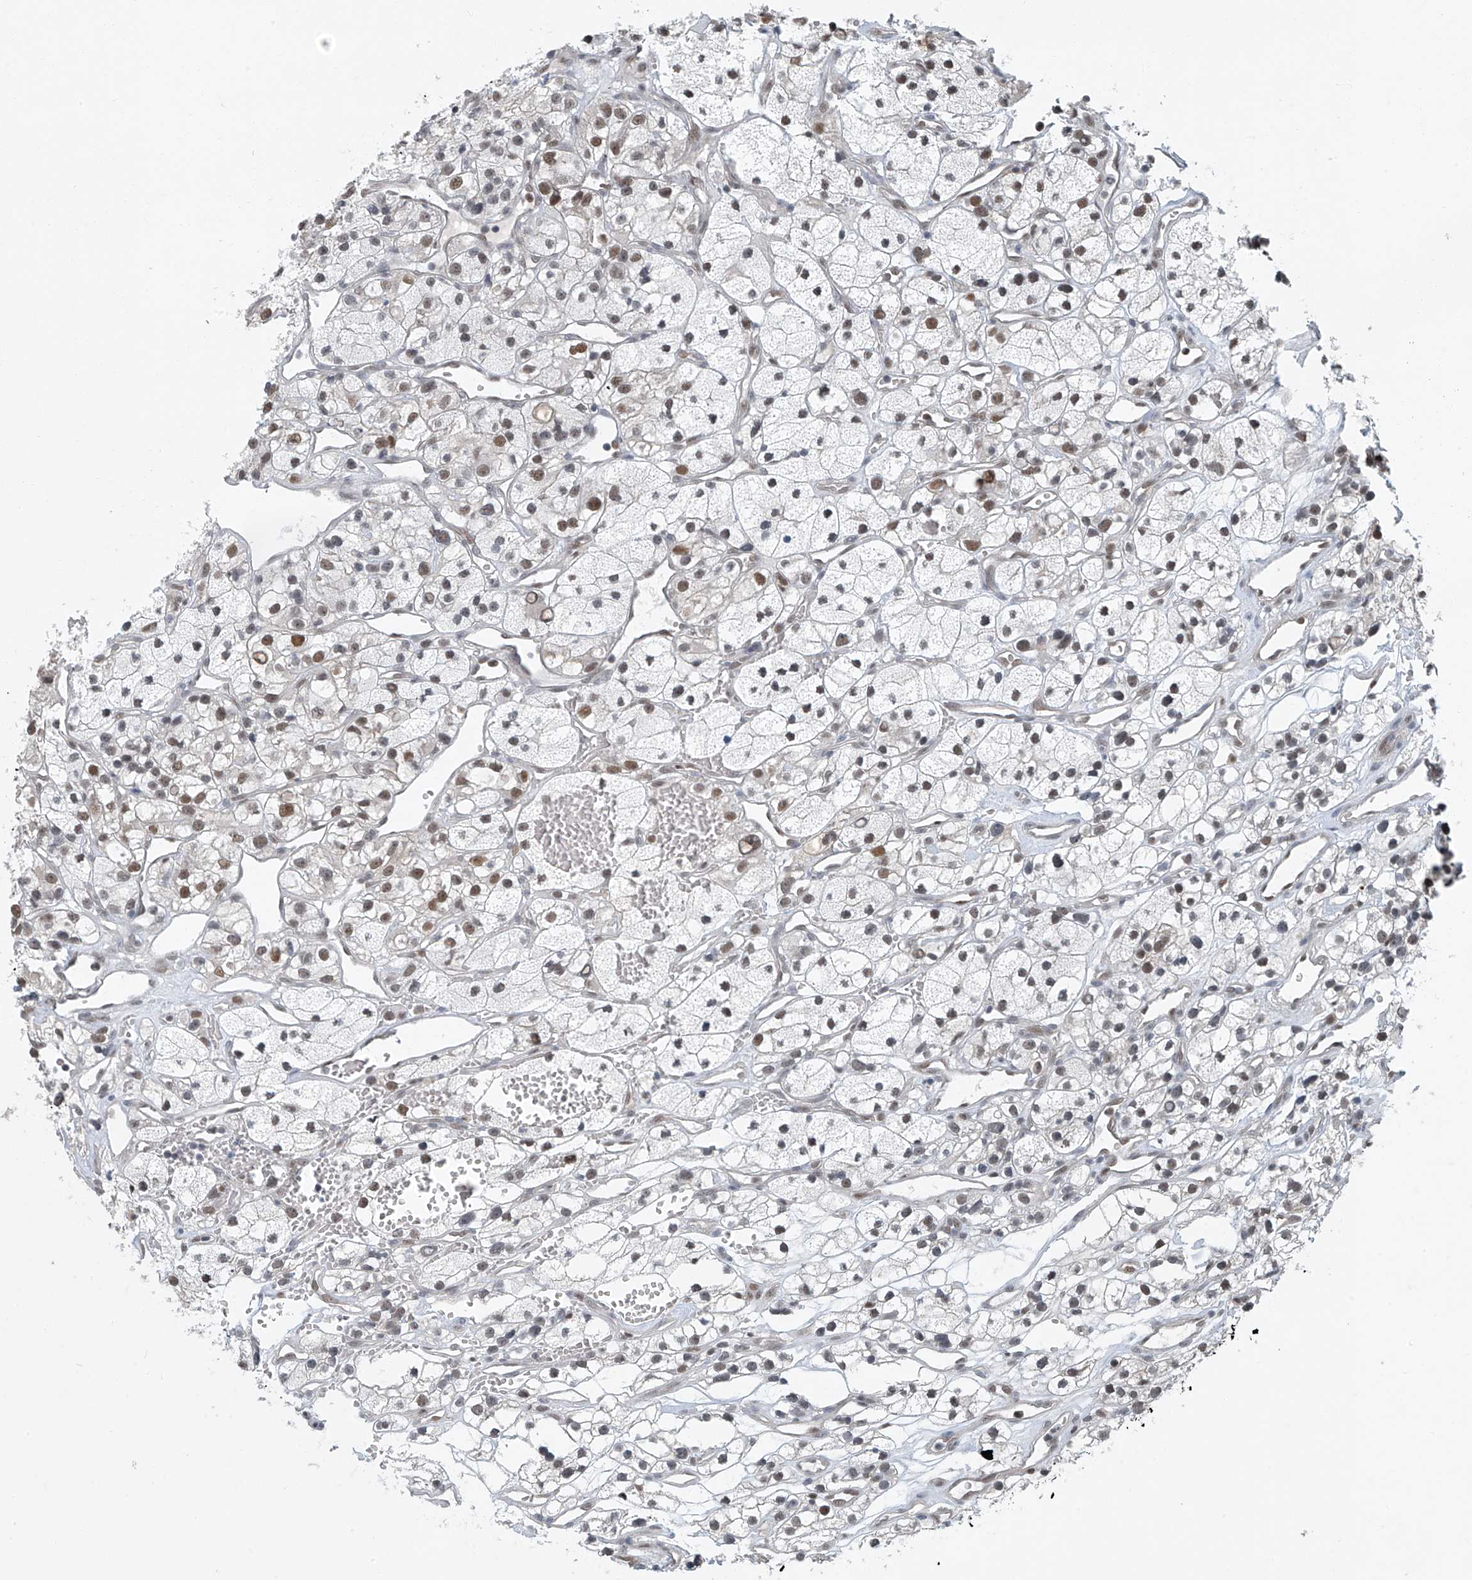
{"staining": {"intensity": "weak", "quantity": "25%-75%", "location": "nuclear"}, "tissue": "renal cancer", "cell_type": "Tumor cells", "image_type": "cancer", "snomed": [{"axis": "morphology", "description": "Adenocarcinoma, NOS"}, {"axis": "topography", "description": "Kidney"}], "caption": "High-power microscopy captured an IHC histopathology image of renal cancer (adenocarcinoma), revealing weak nuclear staining in about 25%-75% of tumor cells. (DAB (3,3'-diaminobenzidine) IHC, brown staining for protein, blue staining for nuclei).", "gene": "TAF8", "patient": {"sex": "female", "age": 57}}